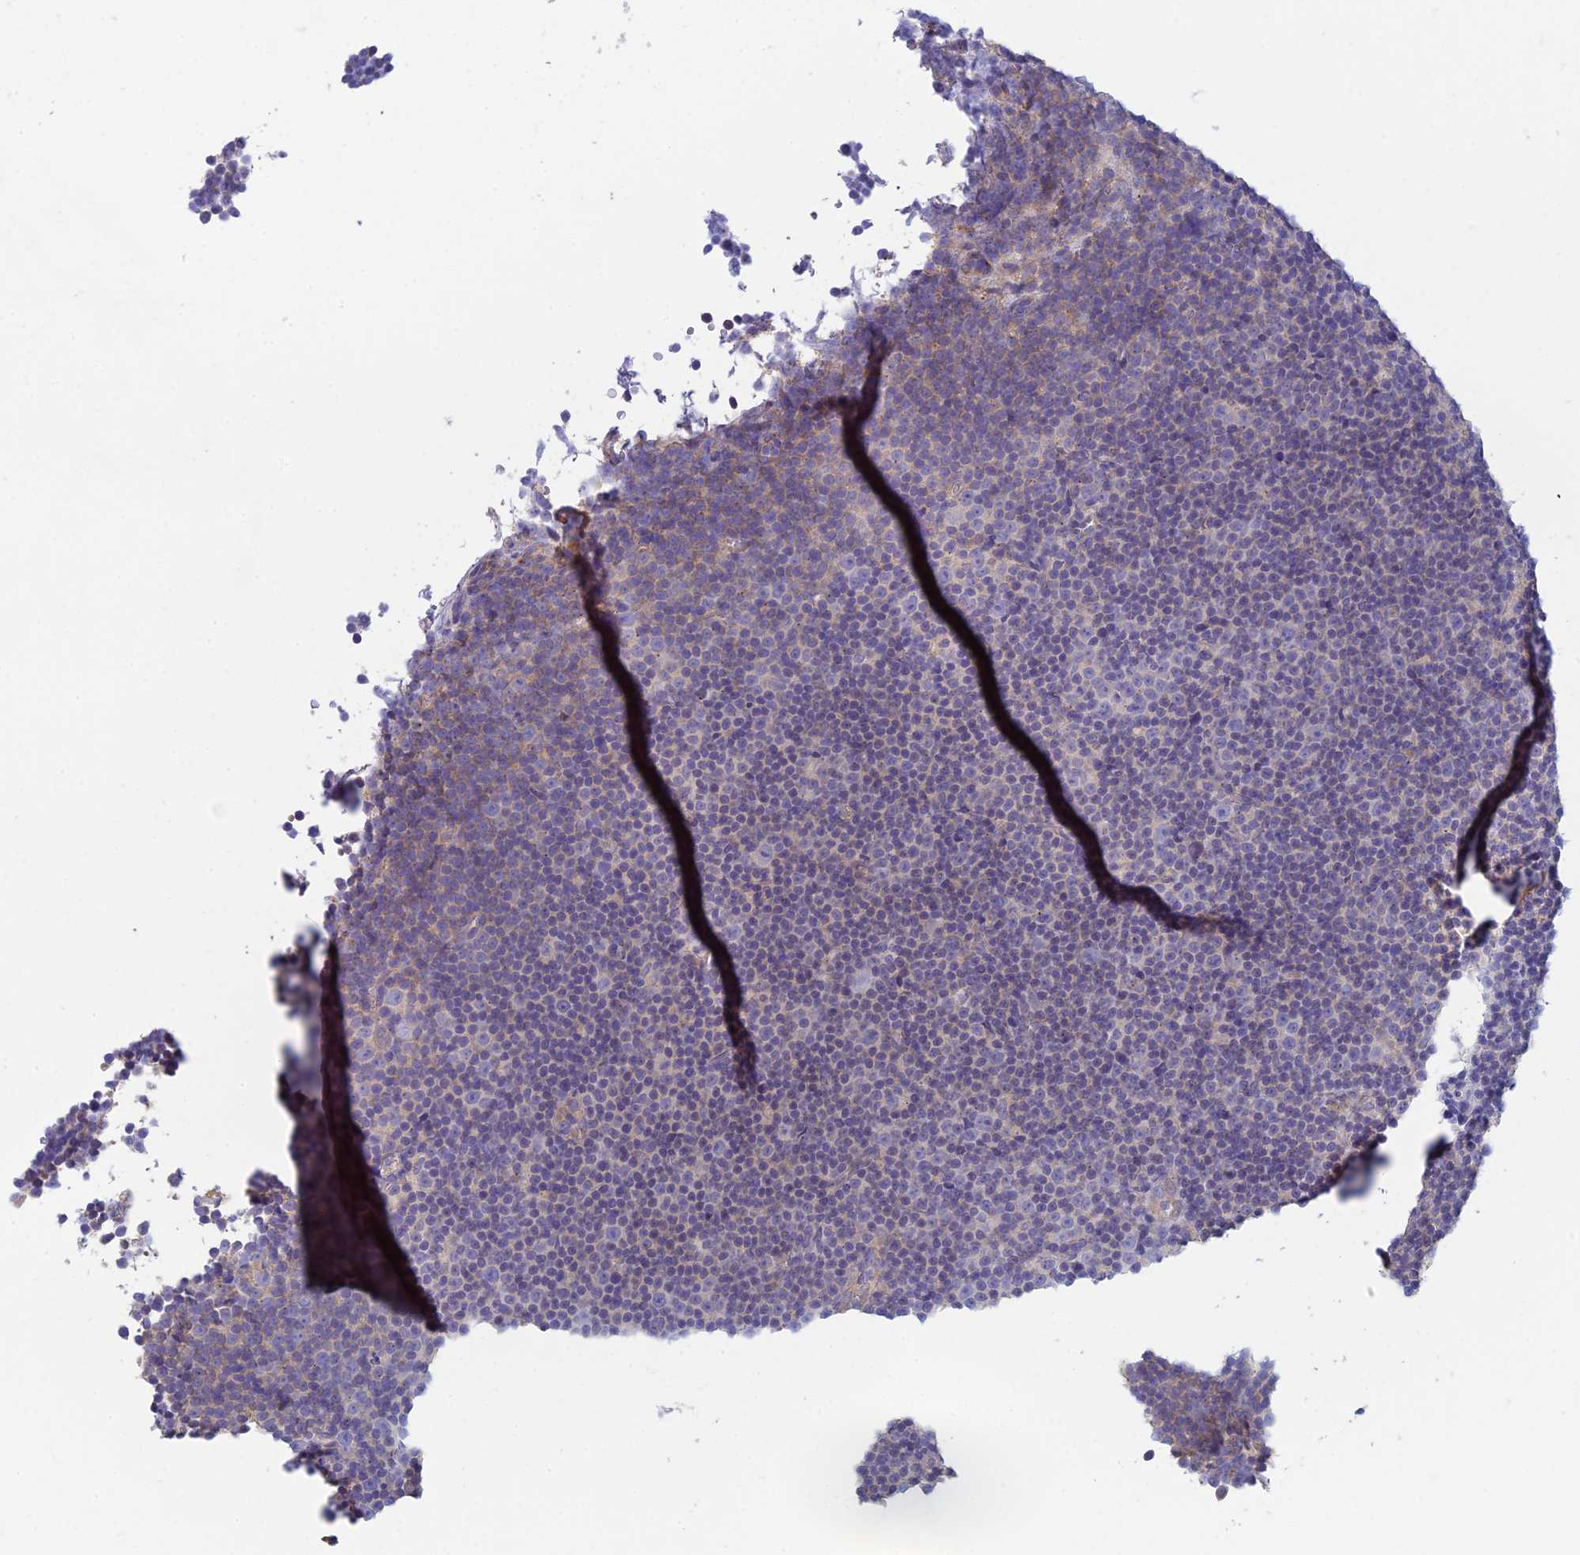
{"staining": {"intensity": "negative", "quantity": "none", "location": "none"}, "tissue": "lymphoma", "cell_type": "Tumor cells", "image_type": "cancer", "snomed": [{"axis": "morphology", "description": "Malignant lymphoma, non-Hodgkin's type, Low grade"}, {"axis": "topography", "description": "Lymph node"}], "caption": "Immunohistochemistry micrograph of neoplastic tissue: human low-grade malignant lymphoma, non-Hodgkin's type stained with DAB displays no significant protein staining in tumor cells.", "gene": "ZNF564", "patient": {"sex": "female", "age": 67}}